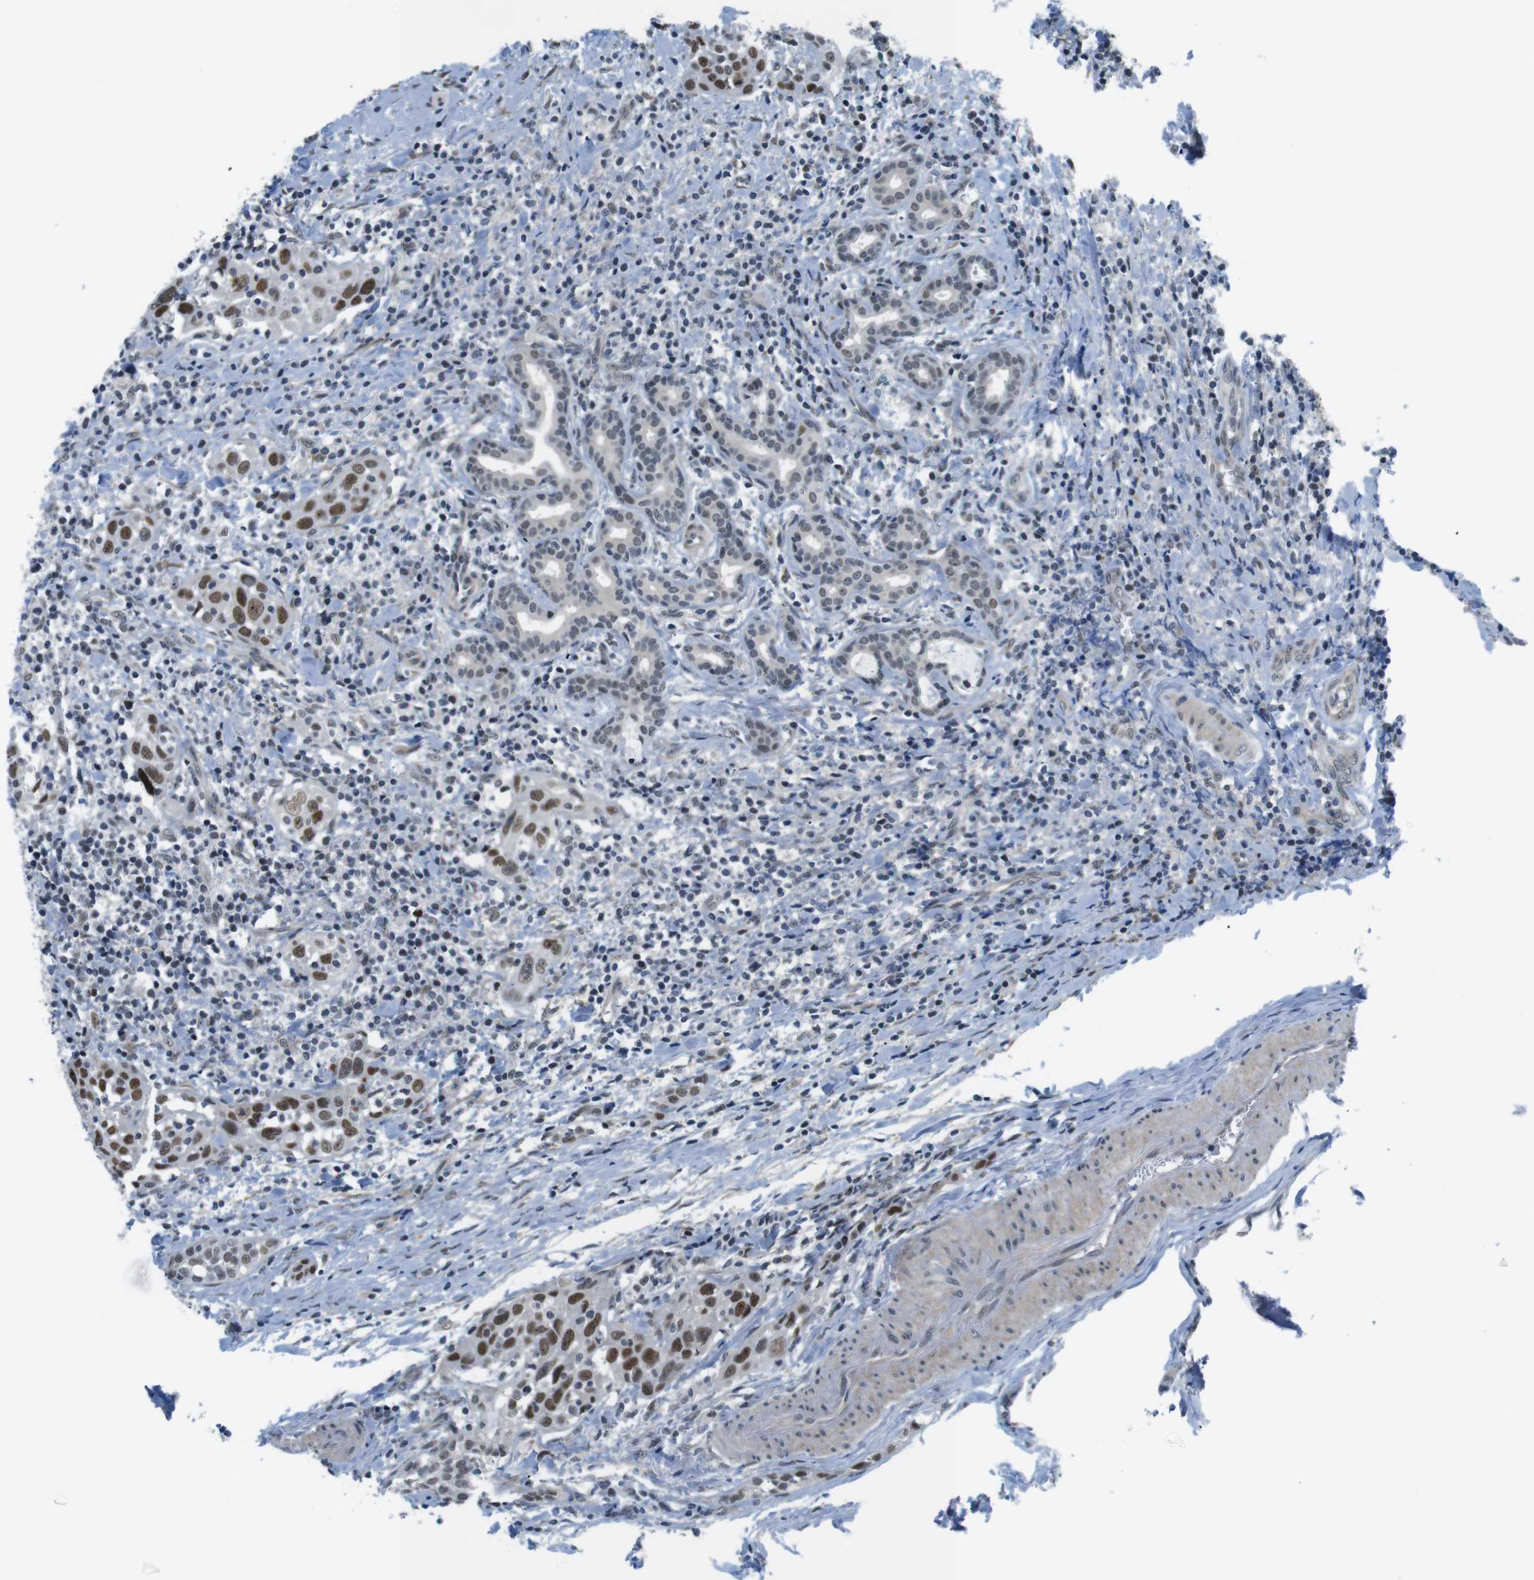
{"staining": {"intensity": "strong", "quantity": ">75%", "location": "nuclear"}, "tissue": "head and neck cancer", "cell_type": "Tumor cells", "image_type": "cancer", "snomed": [{"axis": "morphology", "description": "Squamous cell carcinoma, NOS"}, {"axis": "topography", "description": "Oral tissue"}, {"axis": "topography", "description": "Head-Neck"}], "caption": "Immunohistochemical staining of head and neck cancer reveals strong nuclear protein positivity in approximately >75% of tumor cells.", "gene": "SMCO2", "patient": {"sex": "female", "age": 50}}